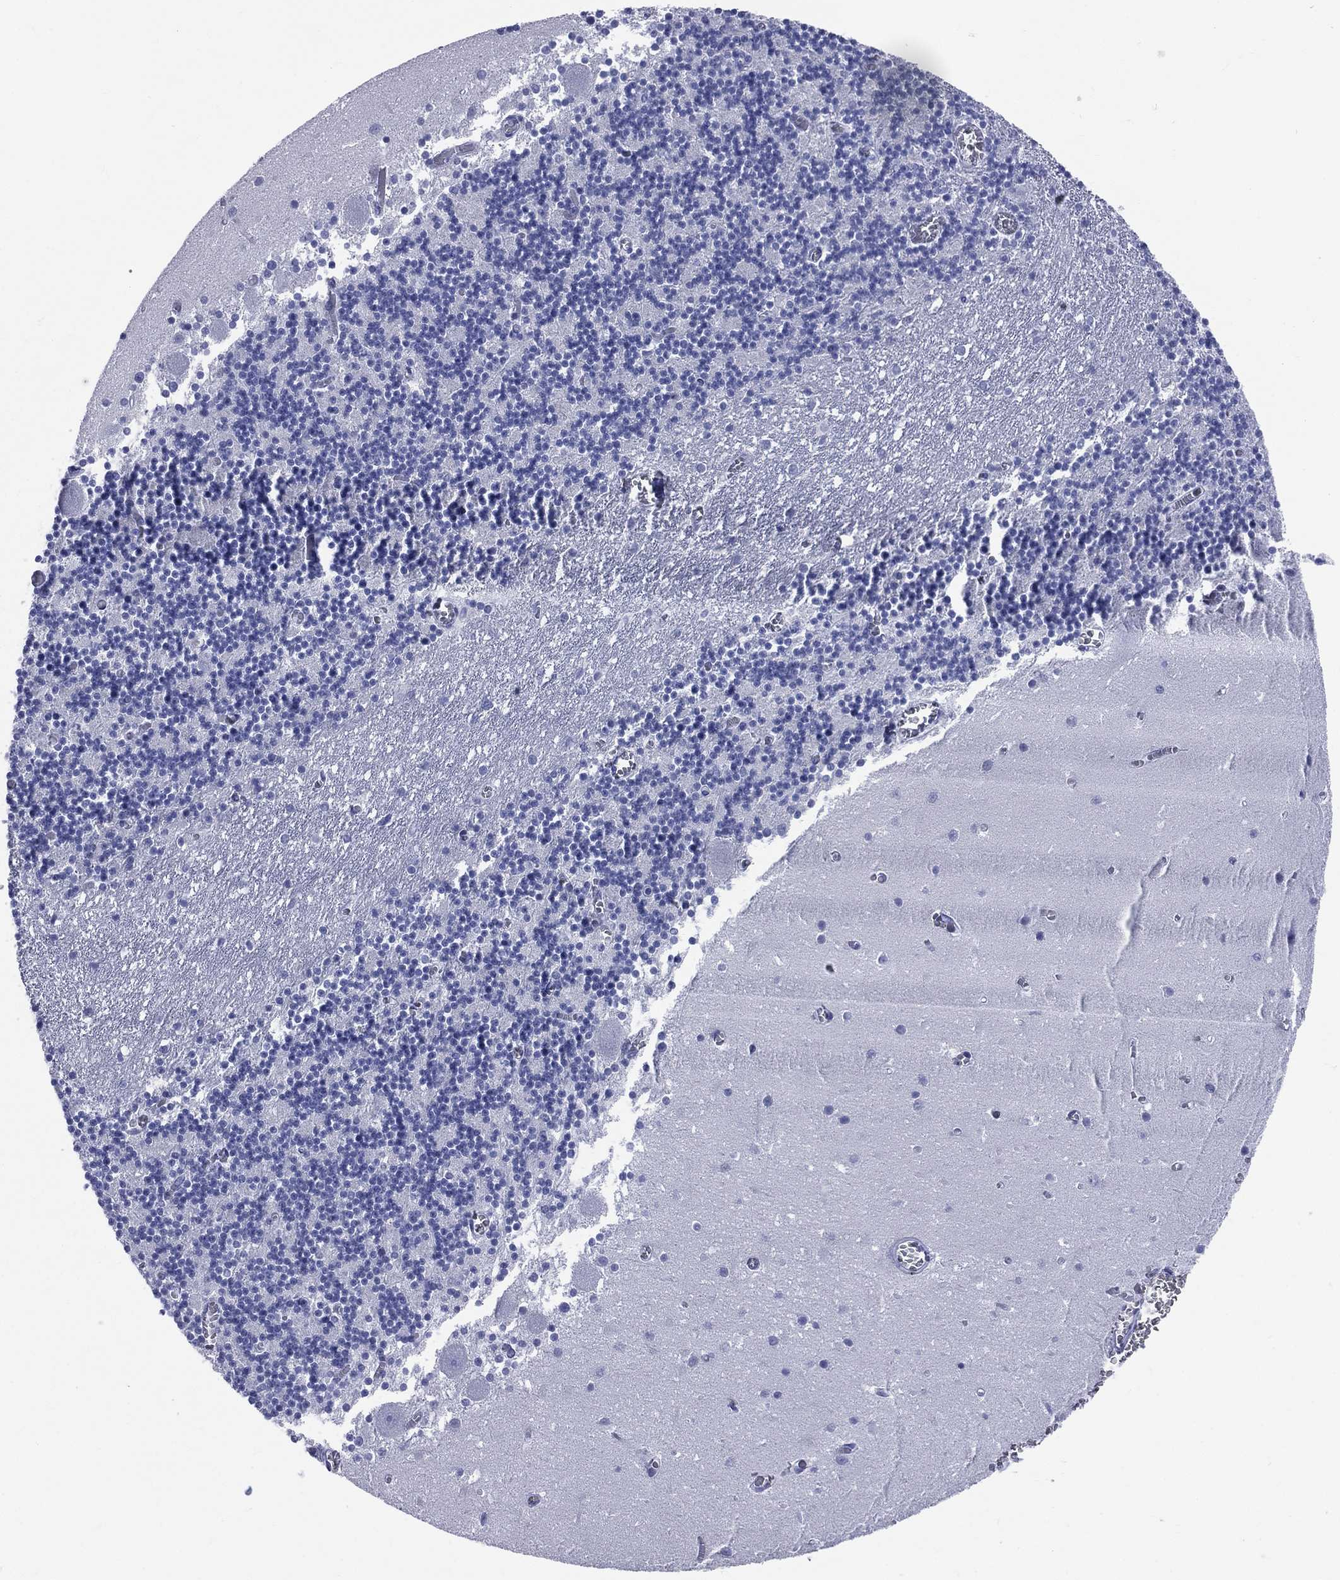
{"staining": {"intensity": "negative", "quantity": "none", "location": "none"}, "tissue": "cerebellum", "cell_type": "Cells in granular layer", "image_type": "normal", "snomed": [{"axis": "morphology", "description": "Normal tissue, NOS"}, {"axis": "topography", "description": "Cerebellum"}], "caption": "This histopathology image is of unremarkable cerebellum stained with immunohistochemistry to label a protein in brown with the nuclei are counter-stained blue. There is no positivity in cells in granular layer.", "gene": "MLLT10", "patient": {"sex": "female", "age": 28}}